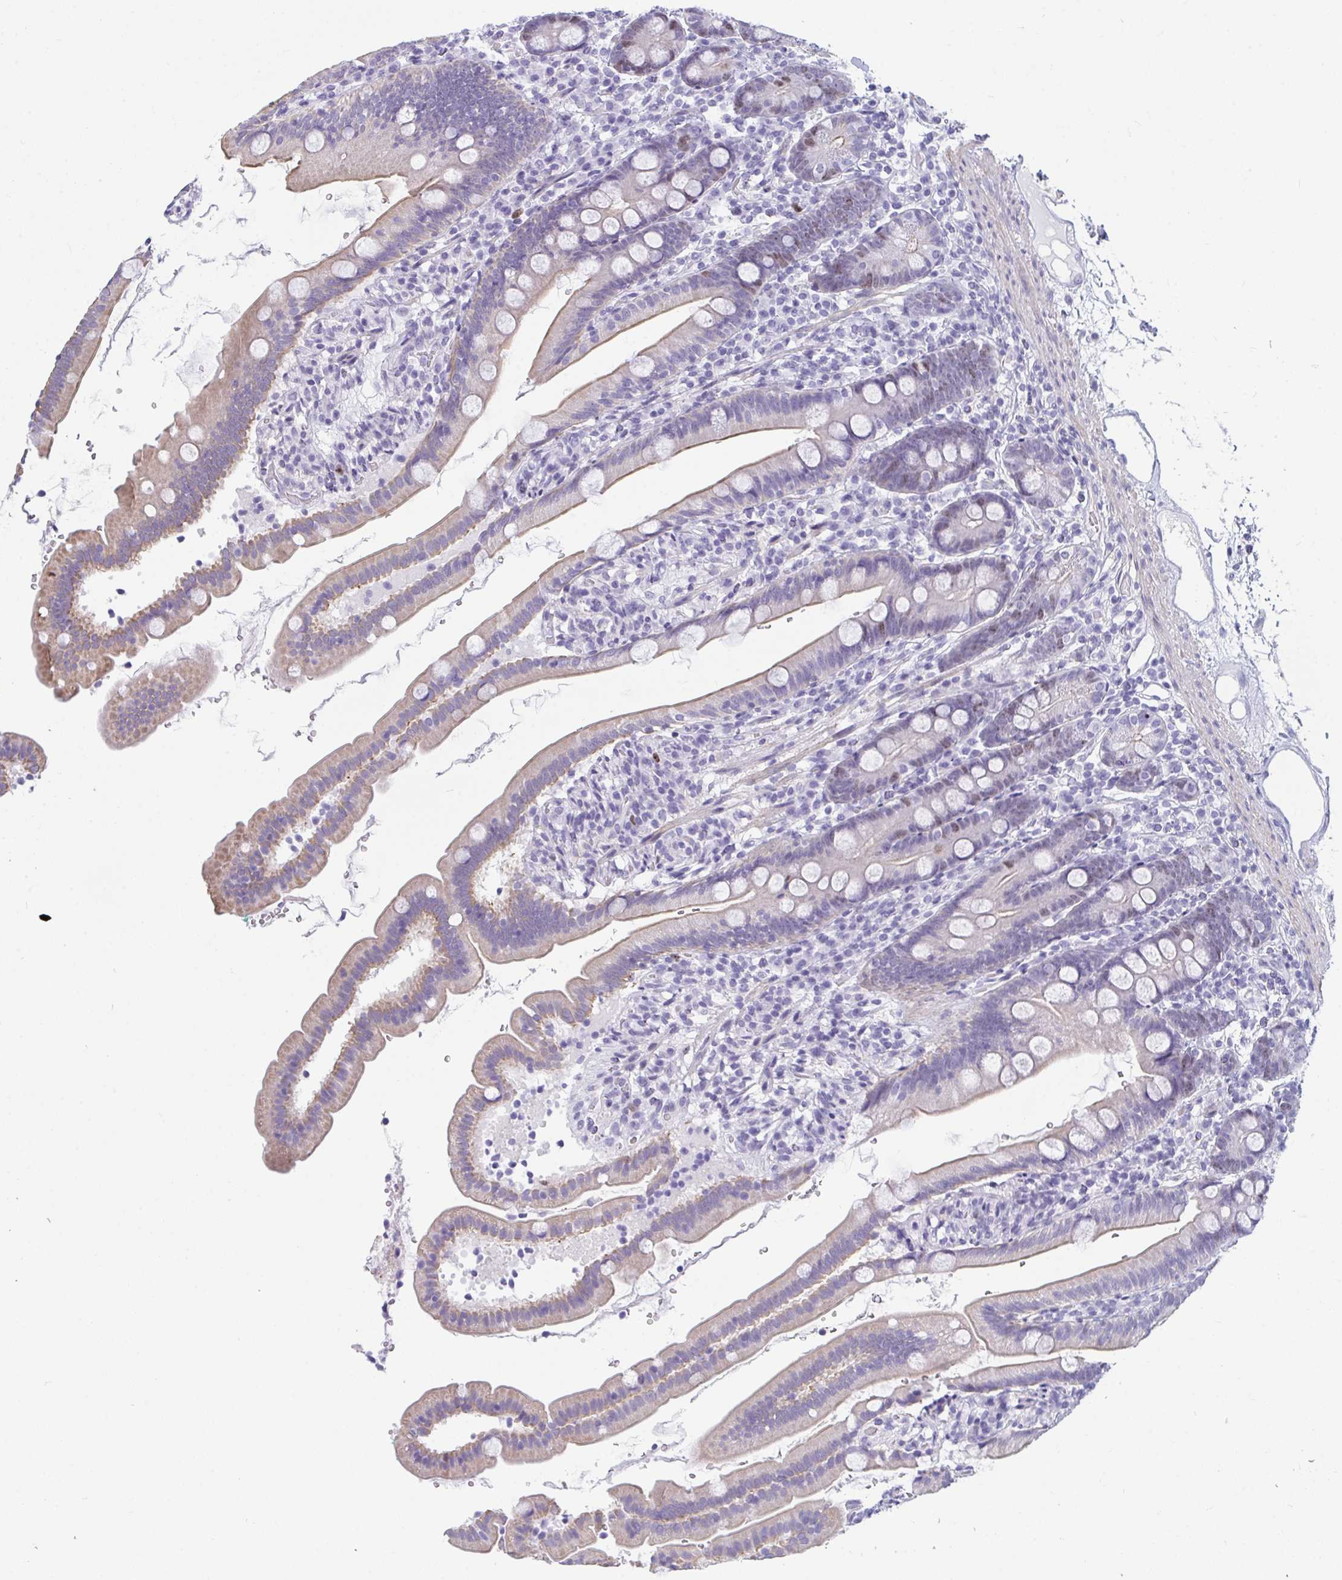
{"staining": {"intensity": "weak", "quantity": "25%-75%", "location": "cytoplasmic/membranous,nuclear"}, "tissue": "duodenum", "cell_type": "Glandular cells", "image_type": "normal", "snomed": [{"axis": "morphology", "description": "Normal tissue, NOS"}, {"axis": "topography", "description": "Duodenum"}], "caption": "A micrograph of human duodenum stained for a protein exhibits weak cytoplasmic/membranous,nuclear brown staining in glandular cells. The protein of interest is shown in brown color, while the nuclei are stained blue.", "gene": "SUZ12", "patient": {"sex": "female", "age": 67}}